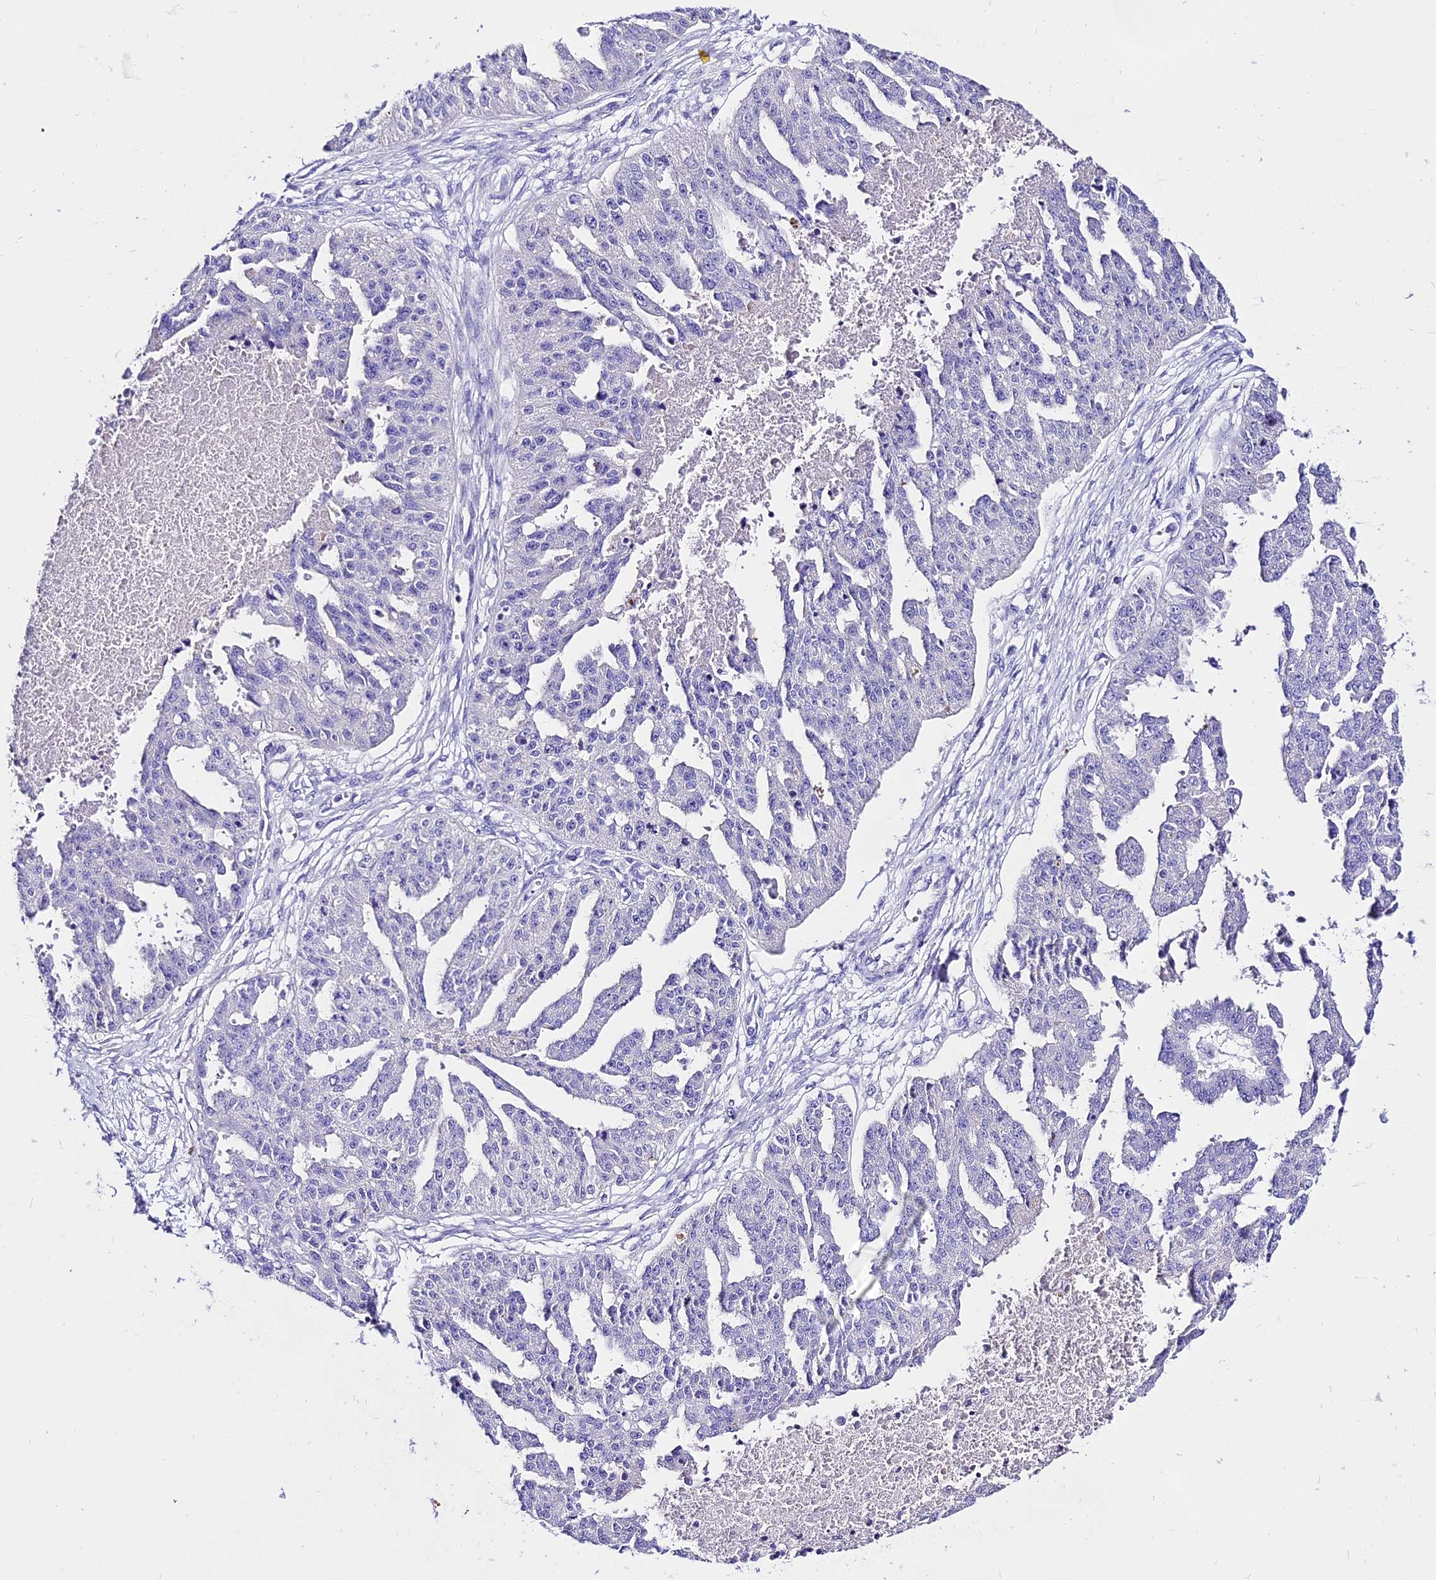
{"staining": {"intensity": "negative", "quantity": "none", "location": "none"}, "tissue": "ovarian cancer", "cell_type": "Tumor cells", "image_type": "cancer", "snomed": [{"axis": "morphology", "description": "Cystadenocarcinoma, serous, NOS"}, {"axis": "topography", "description": "Ovary"}], "caption": "This is an immunohistochemistry histopathology image of human ovarian cancer. There is no expression in tumor cells.", "gene": "TUBA3D", "patient": {"sex": "female", "age": 58}}